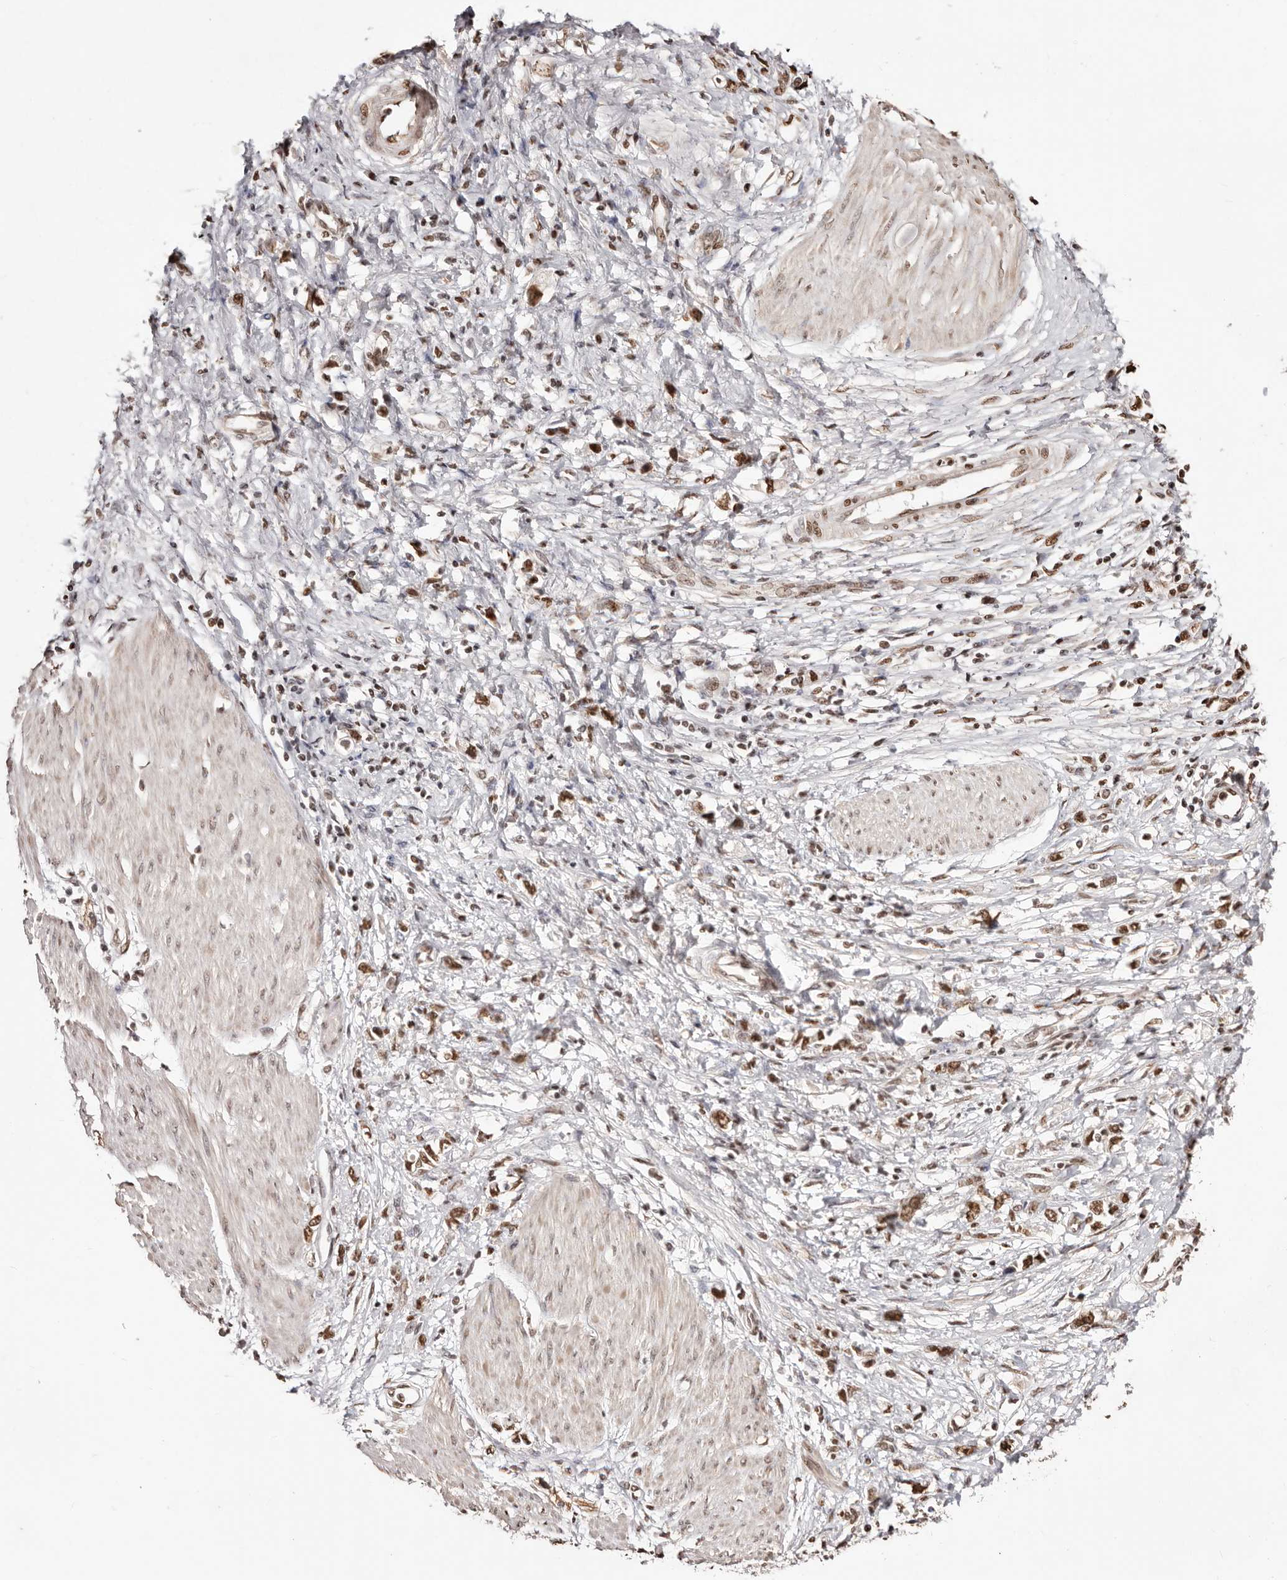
{"staining": {"intensity": "moderate", "quantity": ">75%", "location": "nuclear"}, "tissue": "stomach cancer", "cell_type": "Tumor cells", "image_type": "cancer", "snomed": [{"axis": "morphology", "description": "Adenocarcinoma, NOS"}, {"axis": "topography", "description": "Stomach"}], "caption": "Stomach cancer stained for a protein (brown) shows moderate nuclear positive staining in about >75% of tumor cells.", "gene": "BICRAL", "patient": {"sex": "female", "age": 76}}